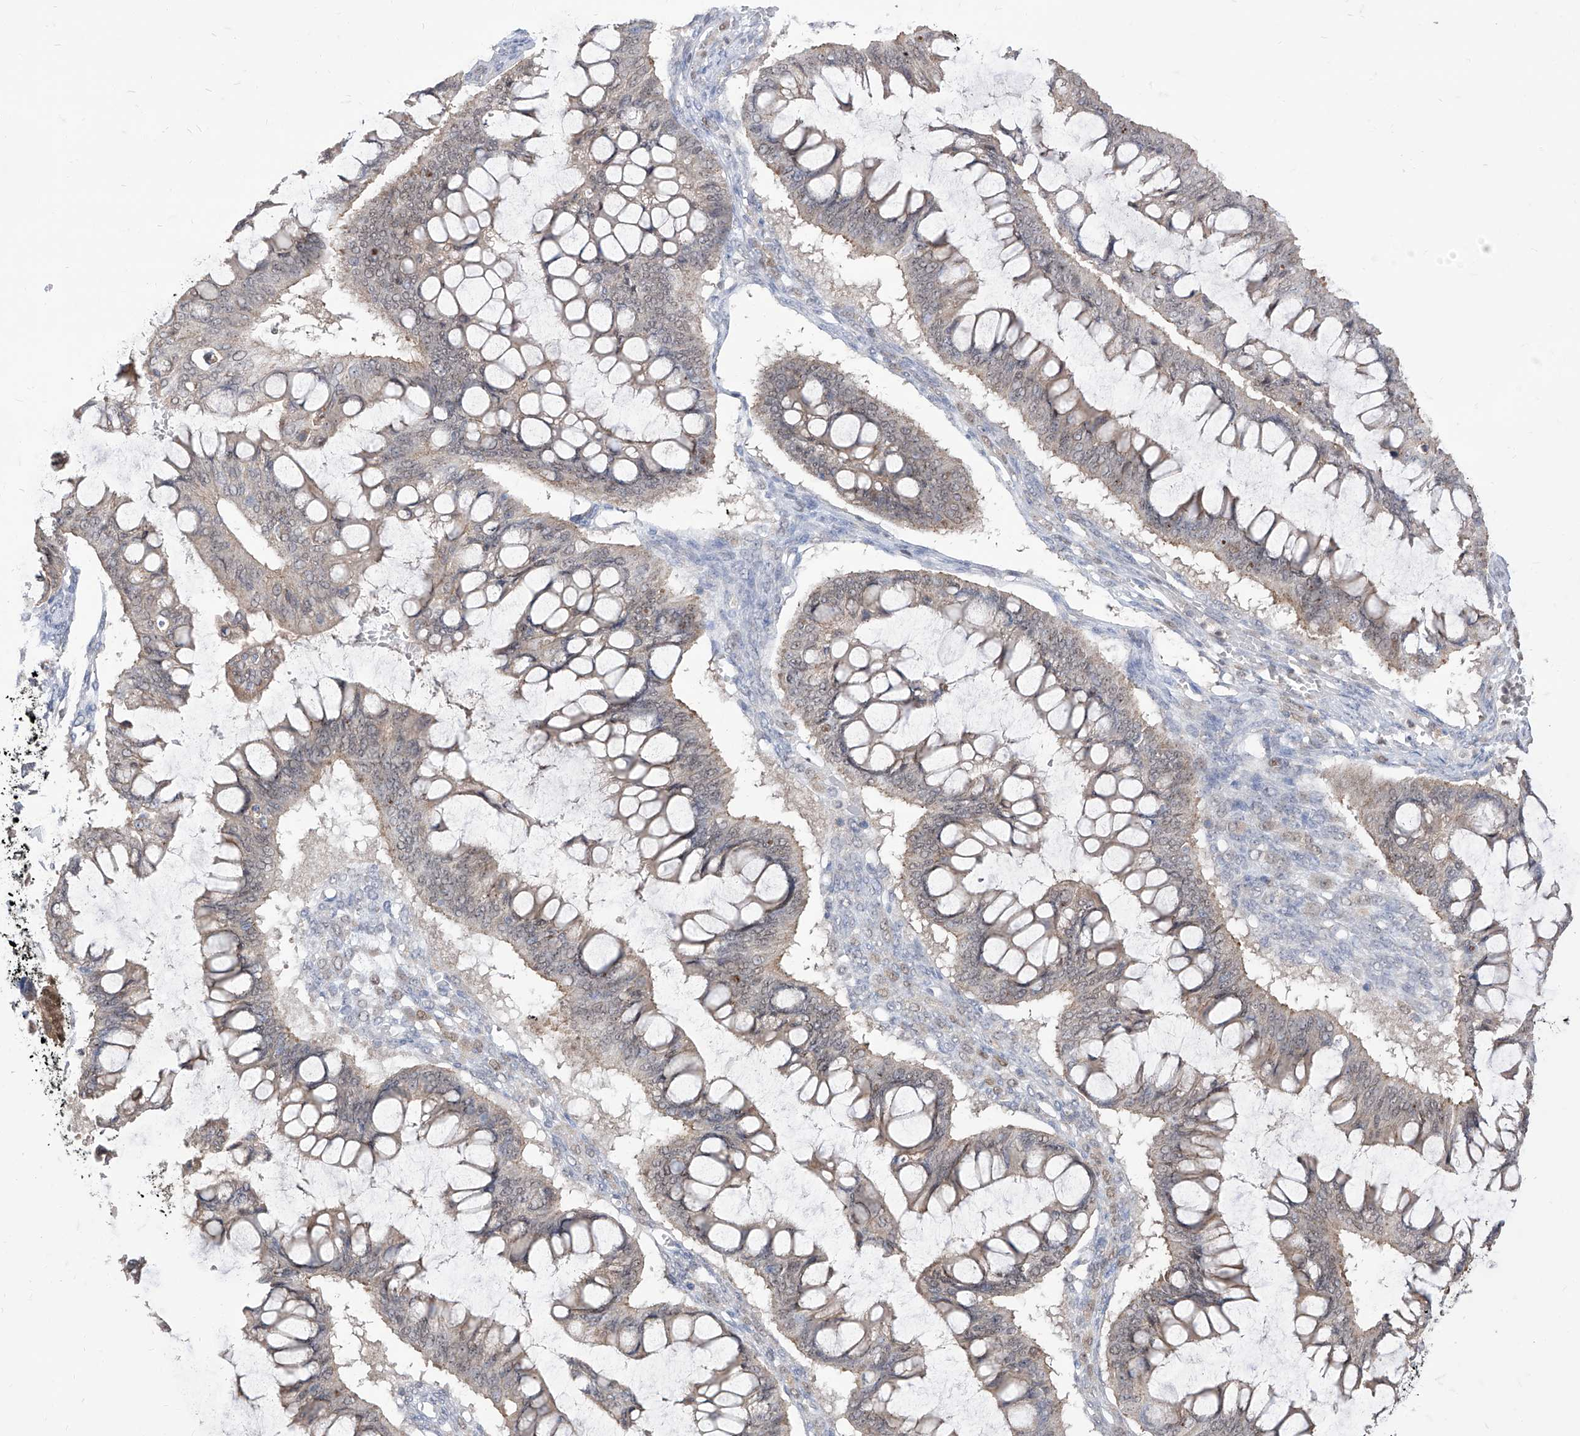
{"staining": {"intensity": "moderate", "quantity": "<25%", "location": "cytoplasmic/membranous,nuclear"}, "tissue": "ovarian cancer", "cell_type": "Tumor cells", "image_type": "cancer", "snomed": [{"axis": "morphology", "description": "Cystadenocarcinoma, mucinous, NOS"}, {"axis": "topography", "description": "Ovary"}], "caption": "Human mucinous cystadenocarcinoma (ovarian) stained for a protein (brown) shows moderate cytoplasmic/membranous and nuclear positive staining in about <25% of tumor cells.", "gene": "BROX", "patient": {"sex": "female", "age": 73}}